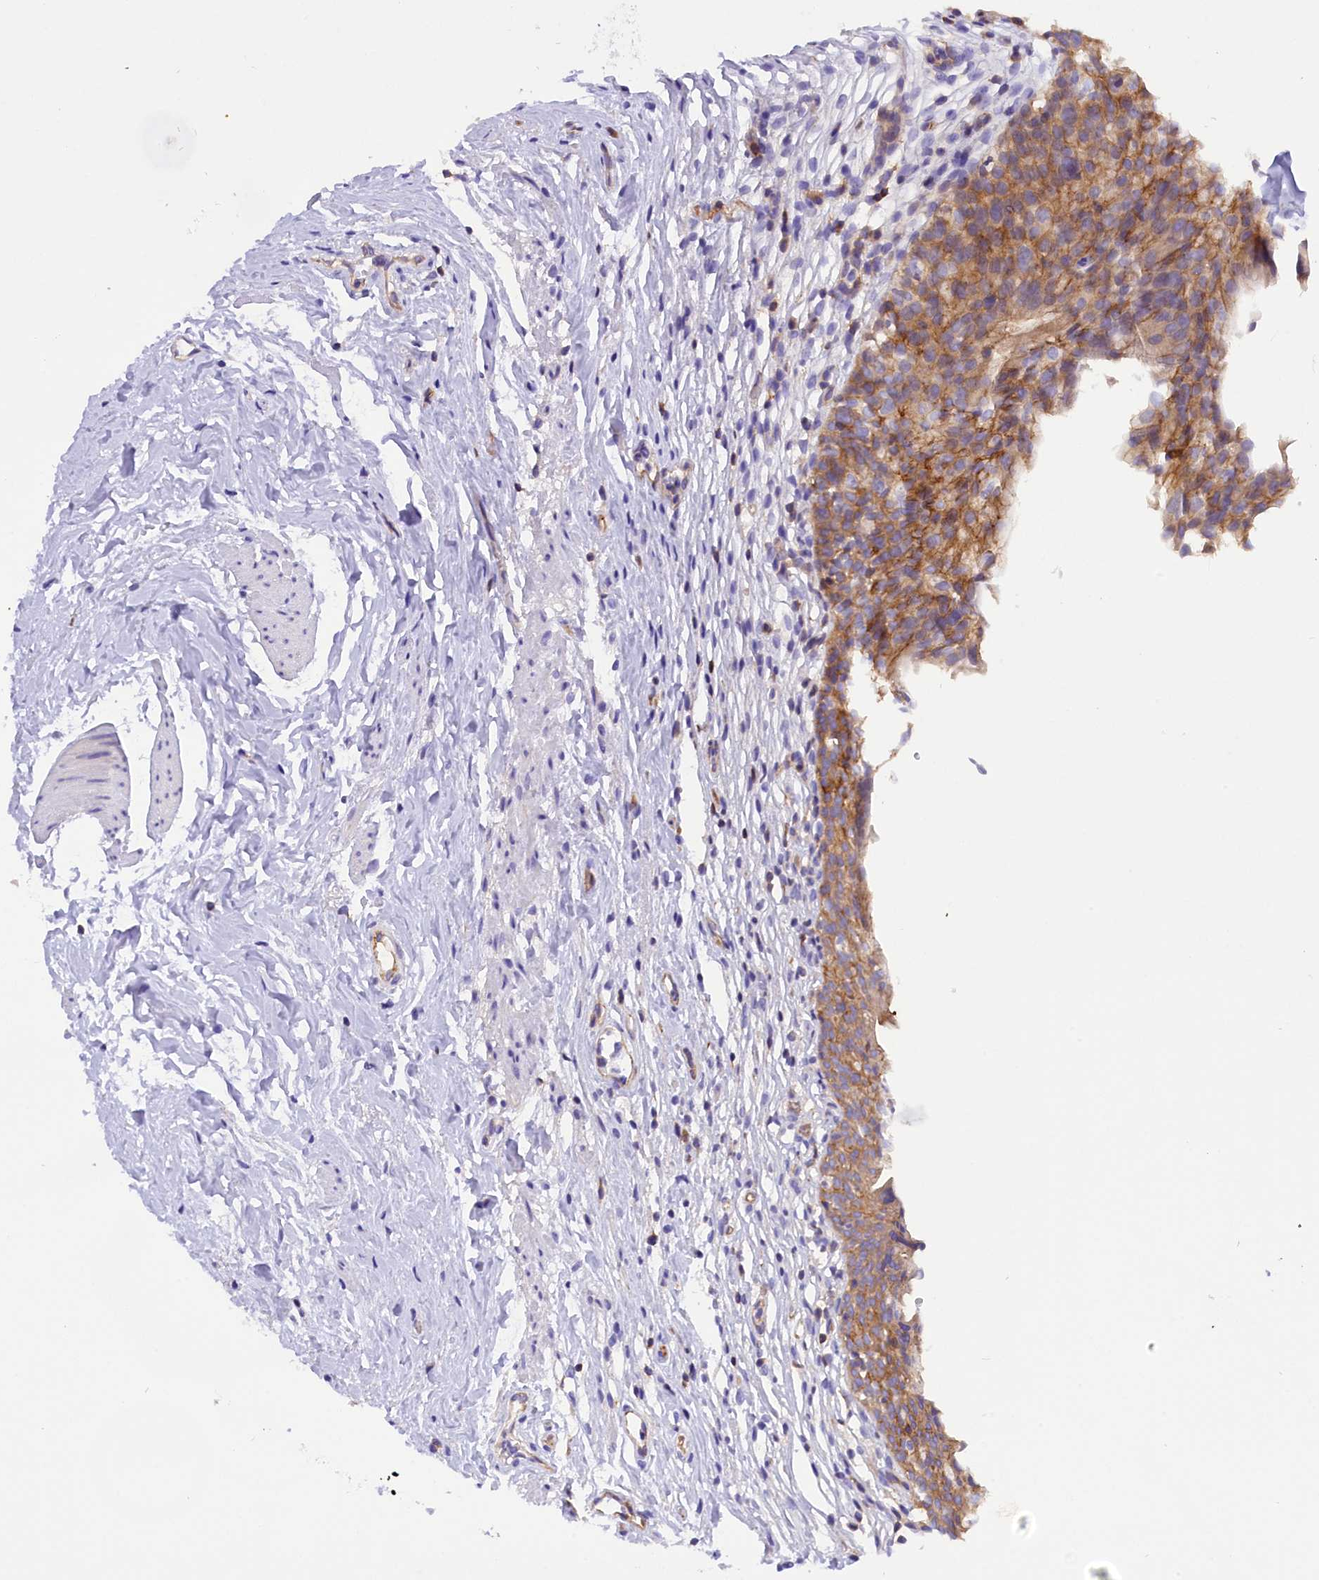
{"staining": {"intensity": "moderate", "quantity": ">75%", "location": "cytoplasmic/membranous"}, "tissue": "urinary bladder", "cell_type": "Urothelial cells", "image_type": "normal", "snomed": [{"axis": "morphology", "description": "Normal tissue, NOS"}, {"axis": "morphology", "description": "Inflammation, NOS"}, {"axis": "topography", "description": "Urinary bladder"}], "caption": "Protein staining reveals moderate cytoplasmic/membranous staining in approximately >75% of urothelial cells in benign urinary bladder. The staining was performed using DAB (3,3'-diaminobenzidine), with brown indicating positive protein expression. Nuclei are stained blue with hematoxylin.", "gene": "FAM193A", "patient": {"sex": "male", "age": 63}}